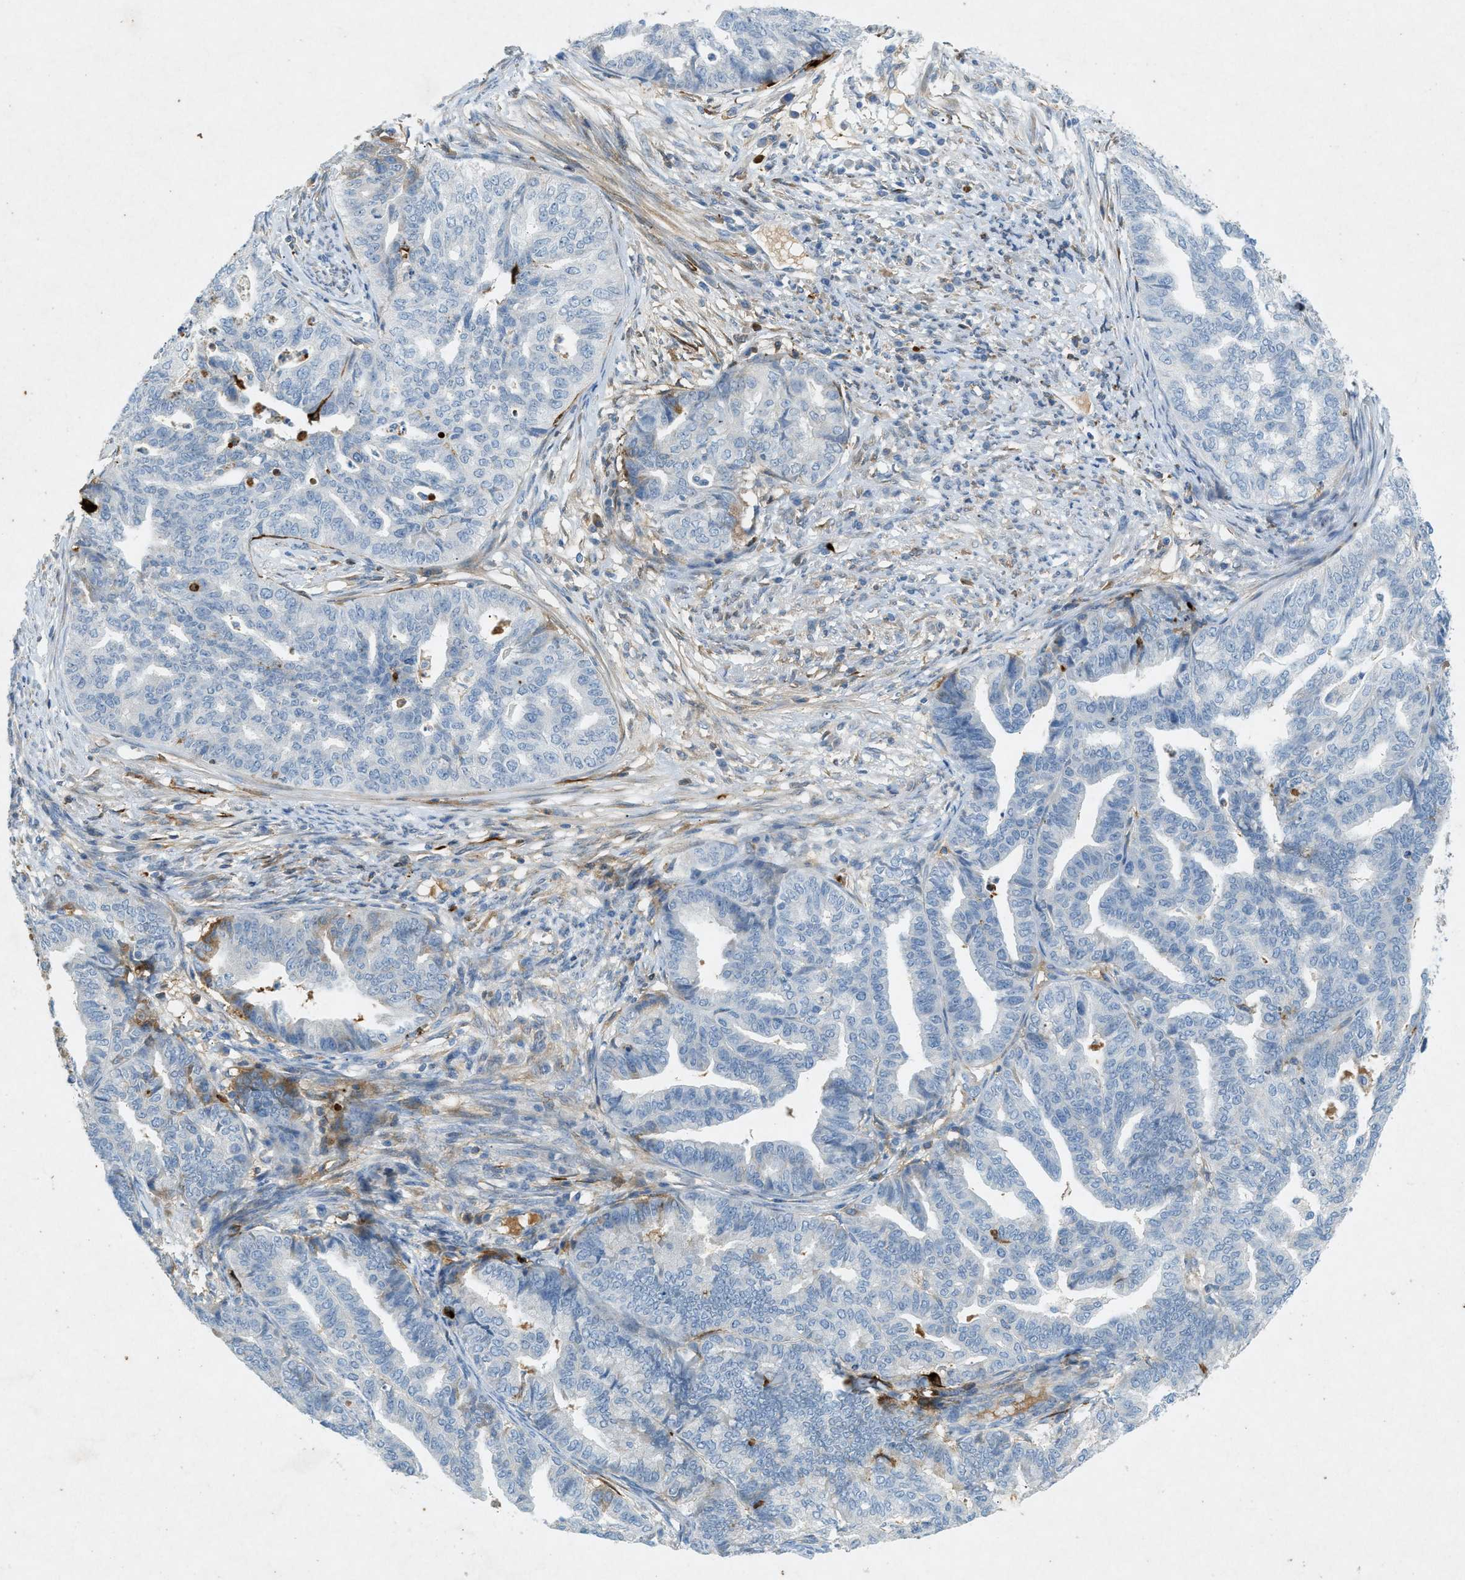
{"staining": {"intensity": "moderate", "quantity": "<25%", "location": "cytoplasmic/membranous"}, "tissue": "endometrial cancer", "cell_type": "Tumor cells", "image_type": "cancer", "snomed": [{"axis": "morphology", "description": "Adenocarcinoma, NOS"}, {"axis": "topography", "description": "Endometrium"}], "caption": "This micrograph reveals IHC staining of human endometrial adenocarcinoma, with low moderate cytoplasmic/membranous staining in about <25% of tumor cells.", "gene": "F2", "patient": {"sex": "female", "age": 79}}